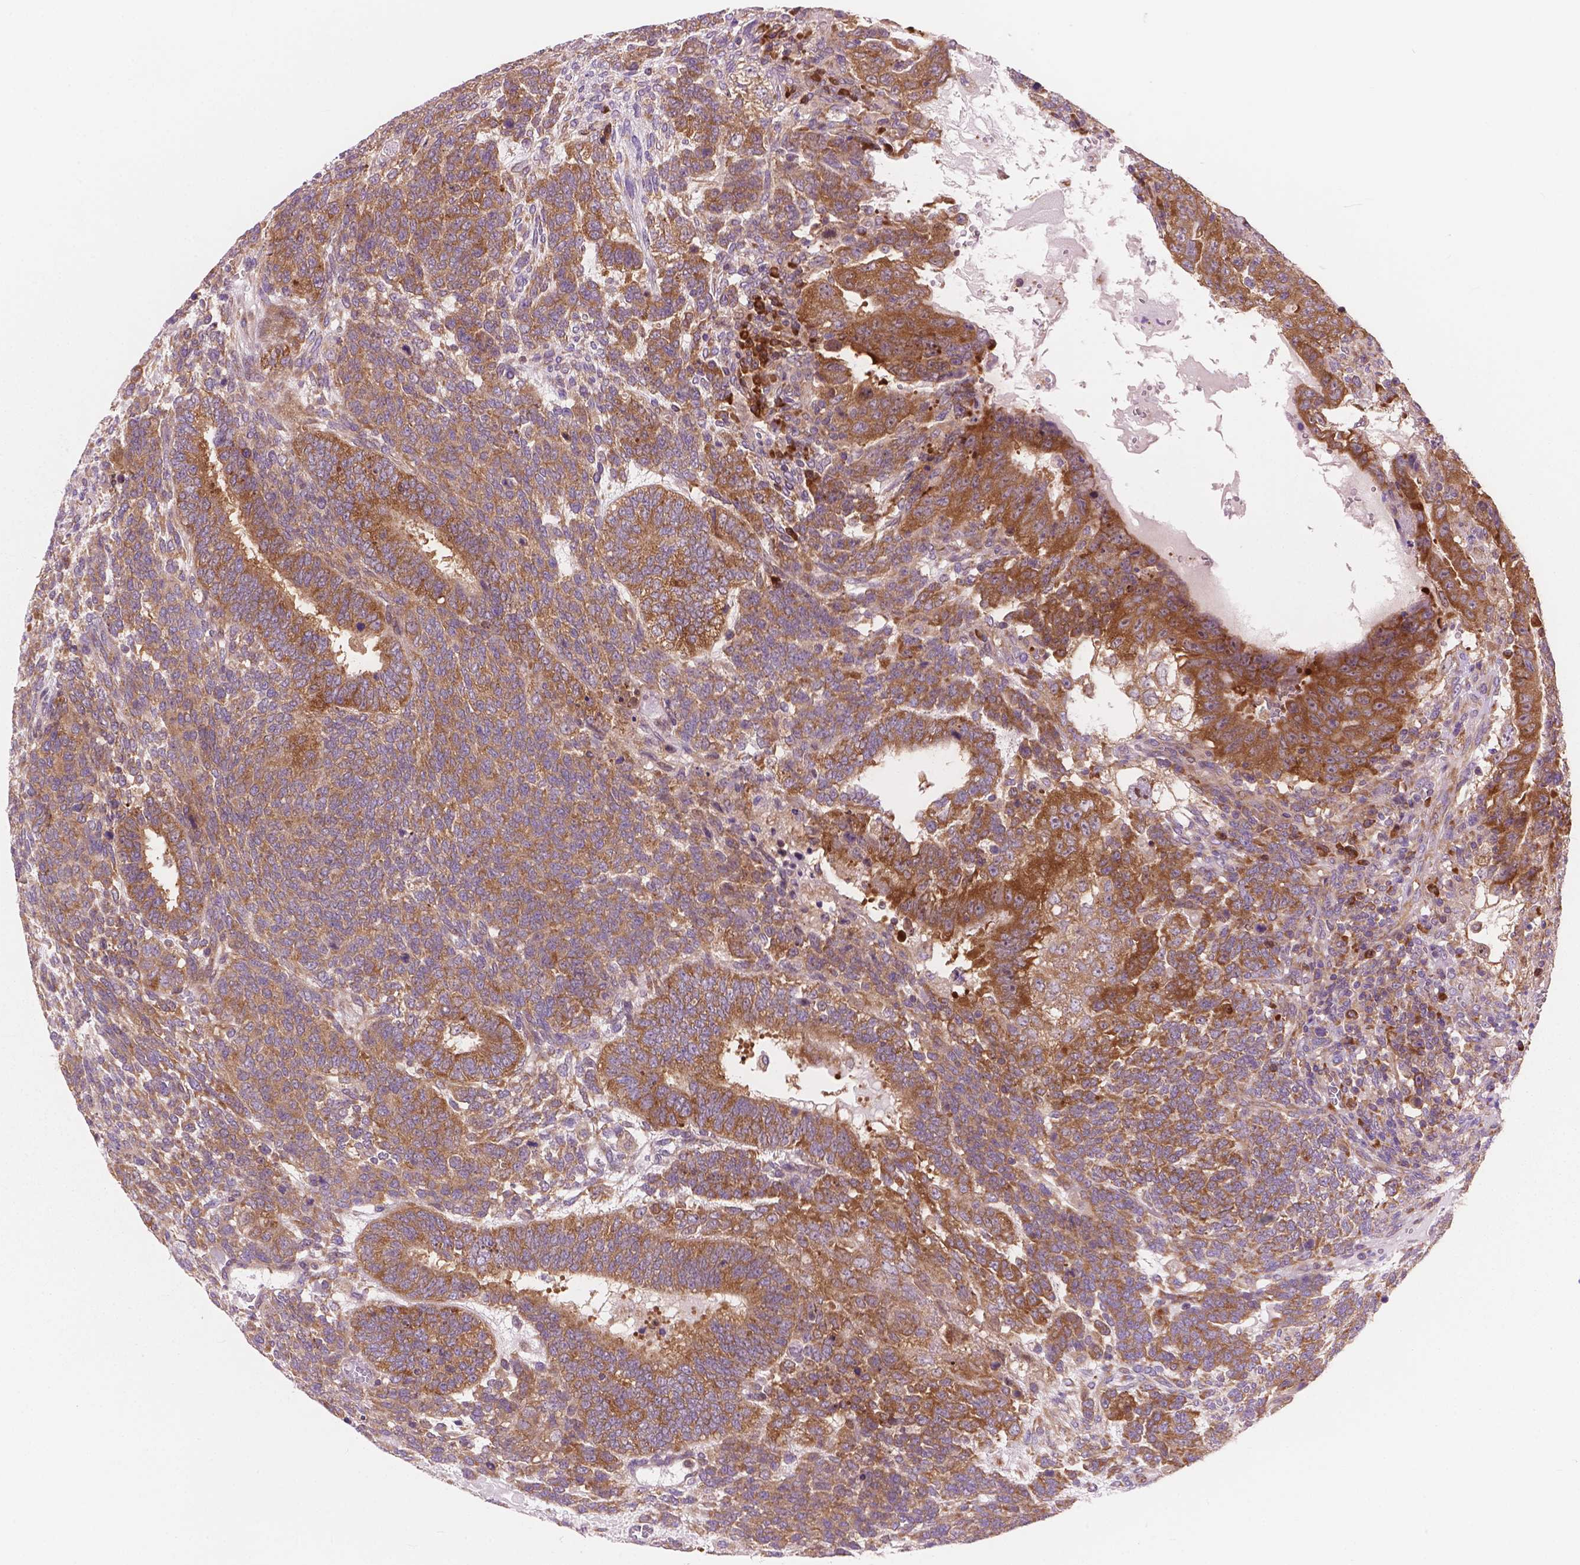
{"staining": {"intensity": "moderate", "quantity": ">75%", "location": "cytoplasmic/membranous"}, "tissue": "testis cancer", "cell_type": "Tumor cells", "image_type": "cancer", "snomed": [{"axis": "morphology", "description": "Normal tissue, NOS"}, {"axis": "morphology", "description": "Carcinoma, Embryonal, NOS"}, {"axis": "topography", "description": "Testis"}, {"axis": "topography", "description": "Epididymis"}], "caption": "Moderate cytoplasmic/membranous protein positivity is present in about >75% of tumor cells in testis cancer (embryonal carcinoma). The protein is stained brown, and the nuclei are stained in blue (DAB (3,3'-diaminobenzidine) IHC with brightfield microscopy, high magnification).", "gene": "RPL37A", "patient": {"sex": "male", "age": 23}}